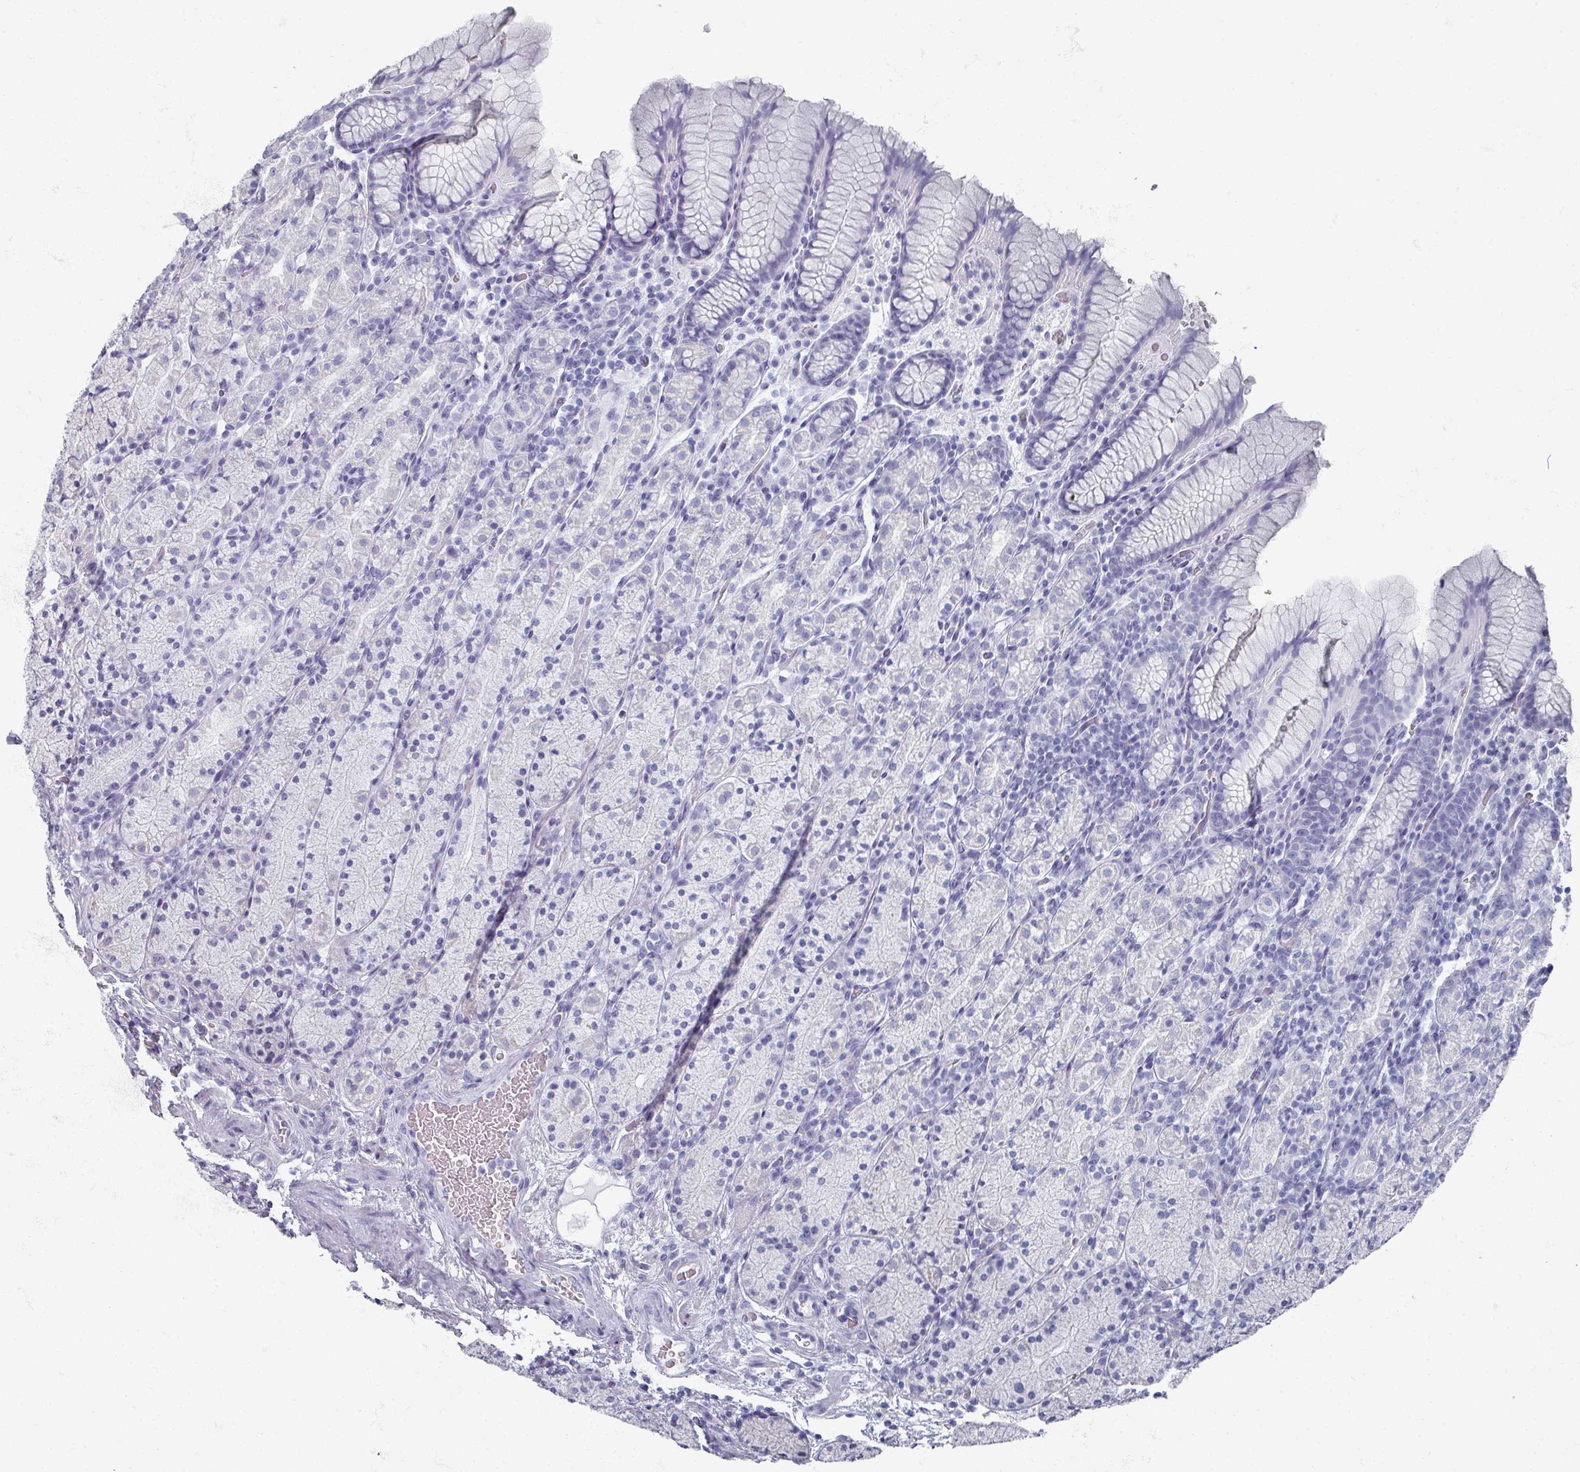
{"staining": {"intensity": "negative", "quantity": "none", "location": "none"}, "tissue": "stomach", "cell_type": "Glandular cells", "image_type": "normal", "snomed": [{"axis": "morphology", "description": "Normal tissue, NOS"}, {"axis": "topography", "description": "Stomach, upper"}, {"axis": "topography", "description": "Stomach"}], "caption": "Immunohistochemistry histopathology image of normal human stomach stained for a protein (brown), which shows no staining in glandular cells.", "gene": "OMG", "patient": {"sex": "male", "age": 62}}